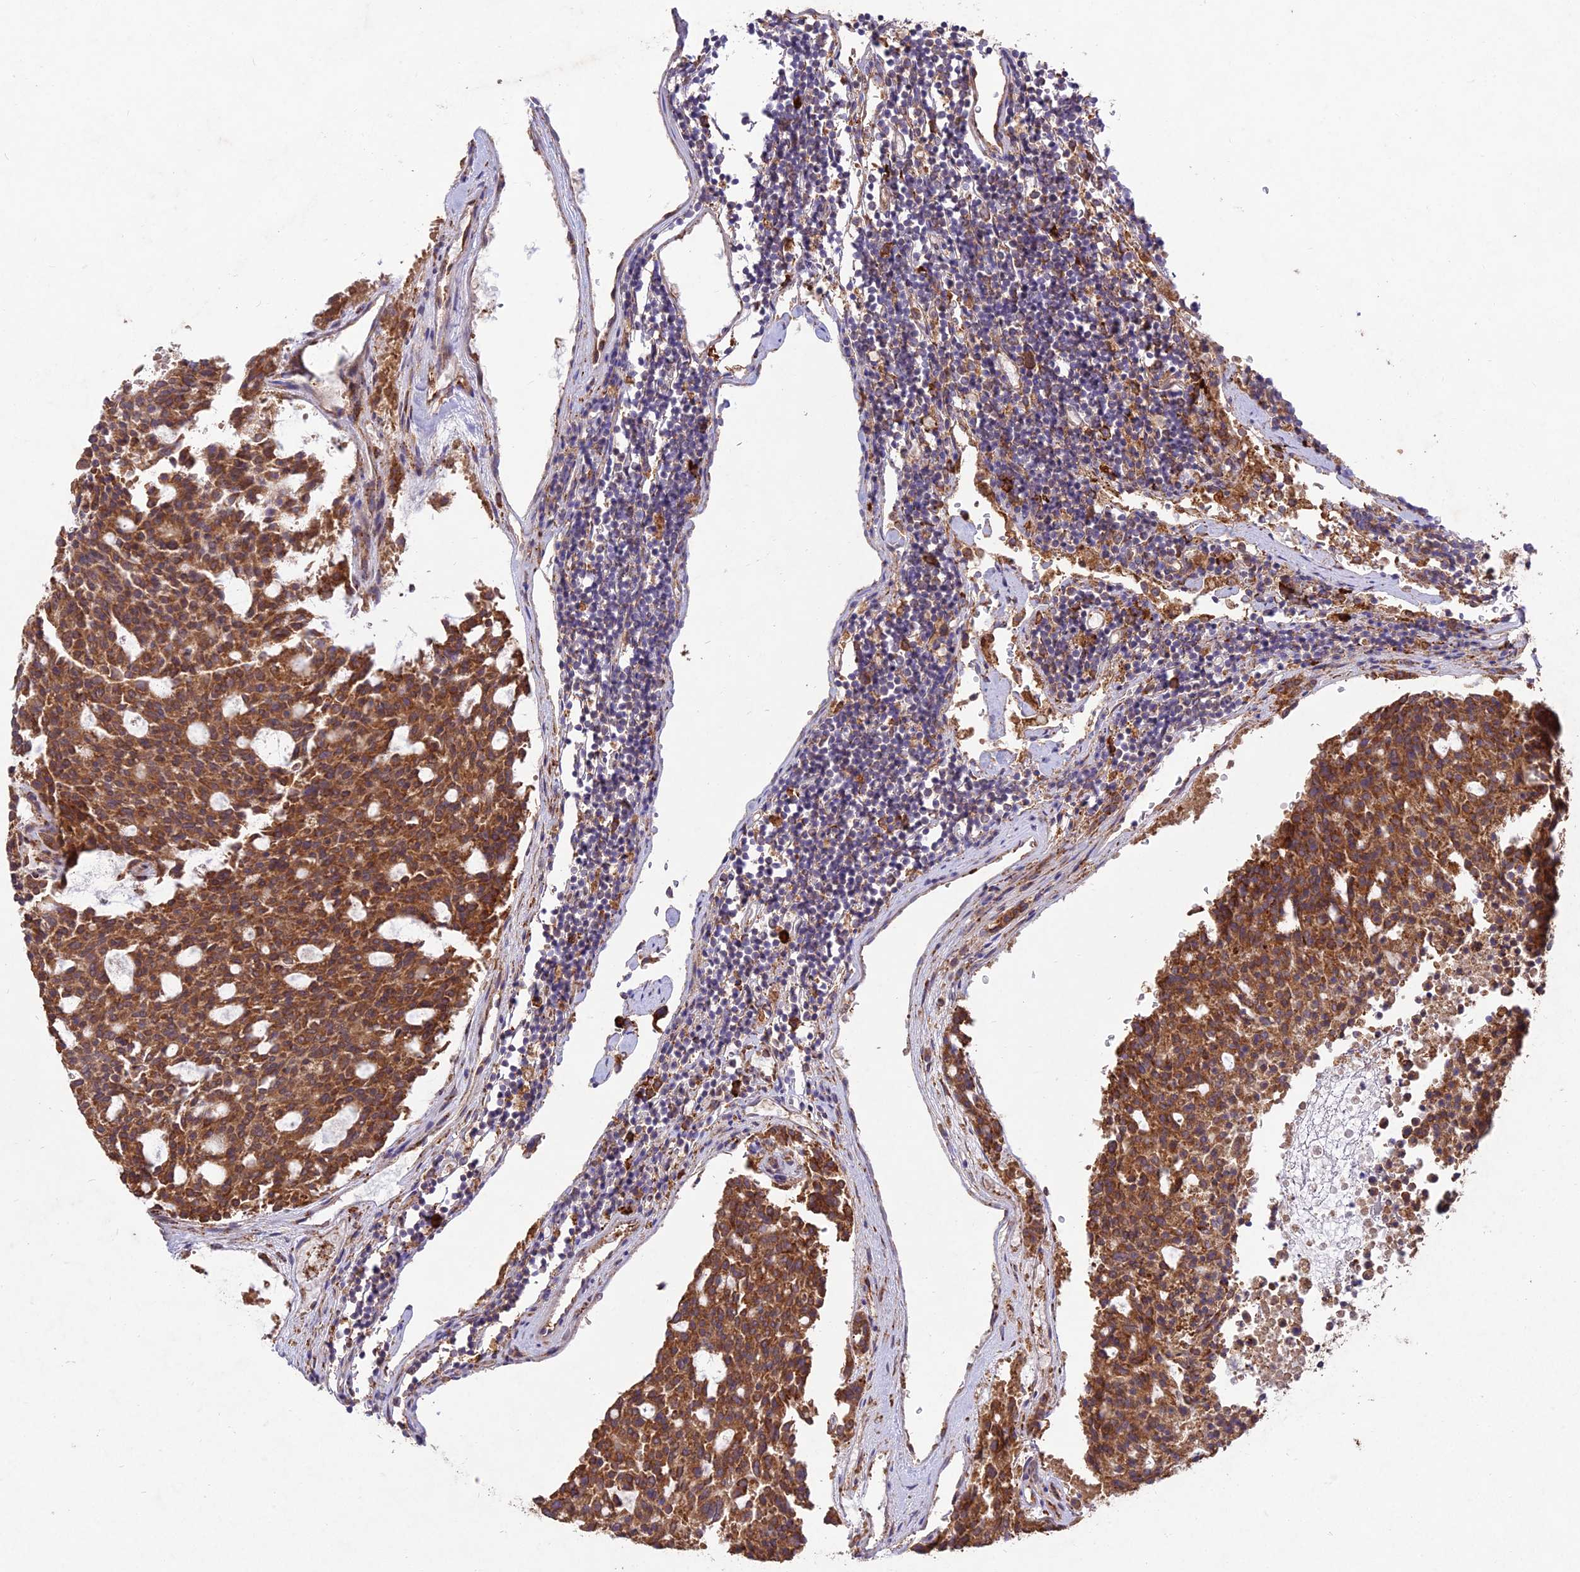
{"staining": {"intensity": "moderate", "quantity": ">75%", "location": "cytoplasmic/membranous"}, "tissue": "carcinoid", "cell_type": "Tumor cells", "image_type": "cancer", "snomed": [{"axis": "morphology", "description": "Carcinoid, malignant, NOS"}, {"axis": "topography", "description": "Pancreas"}], "caption": "High-power microscopy captured an immunohistochemistry image of carcinoid, revealing moderate cytoplasmic/membranous positivity in approximately >75% of tumor cells.", "gene": "NXNL2", "patient": {"sex": "female", "age": 54}}